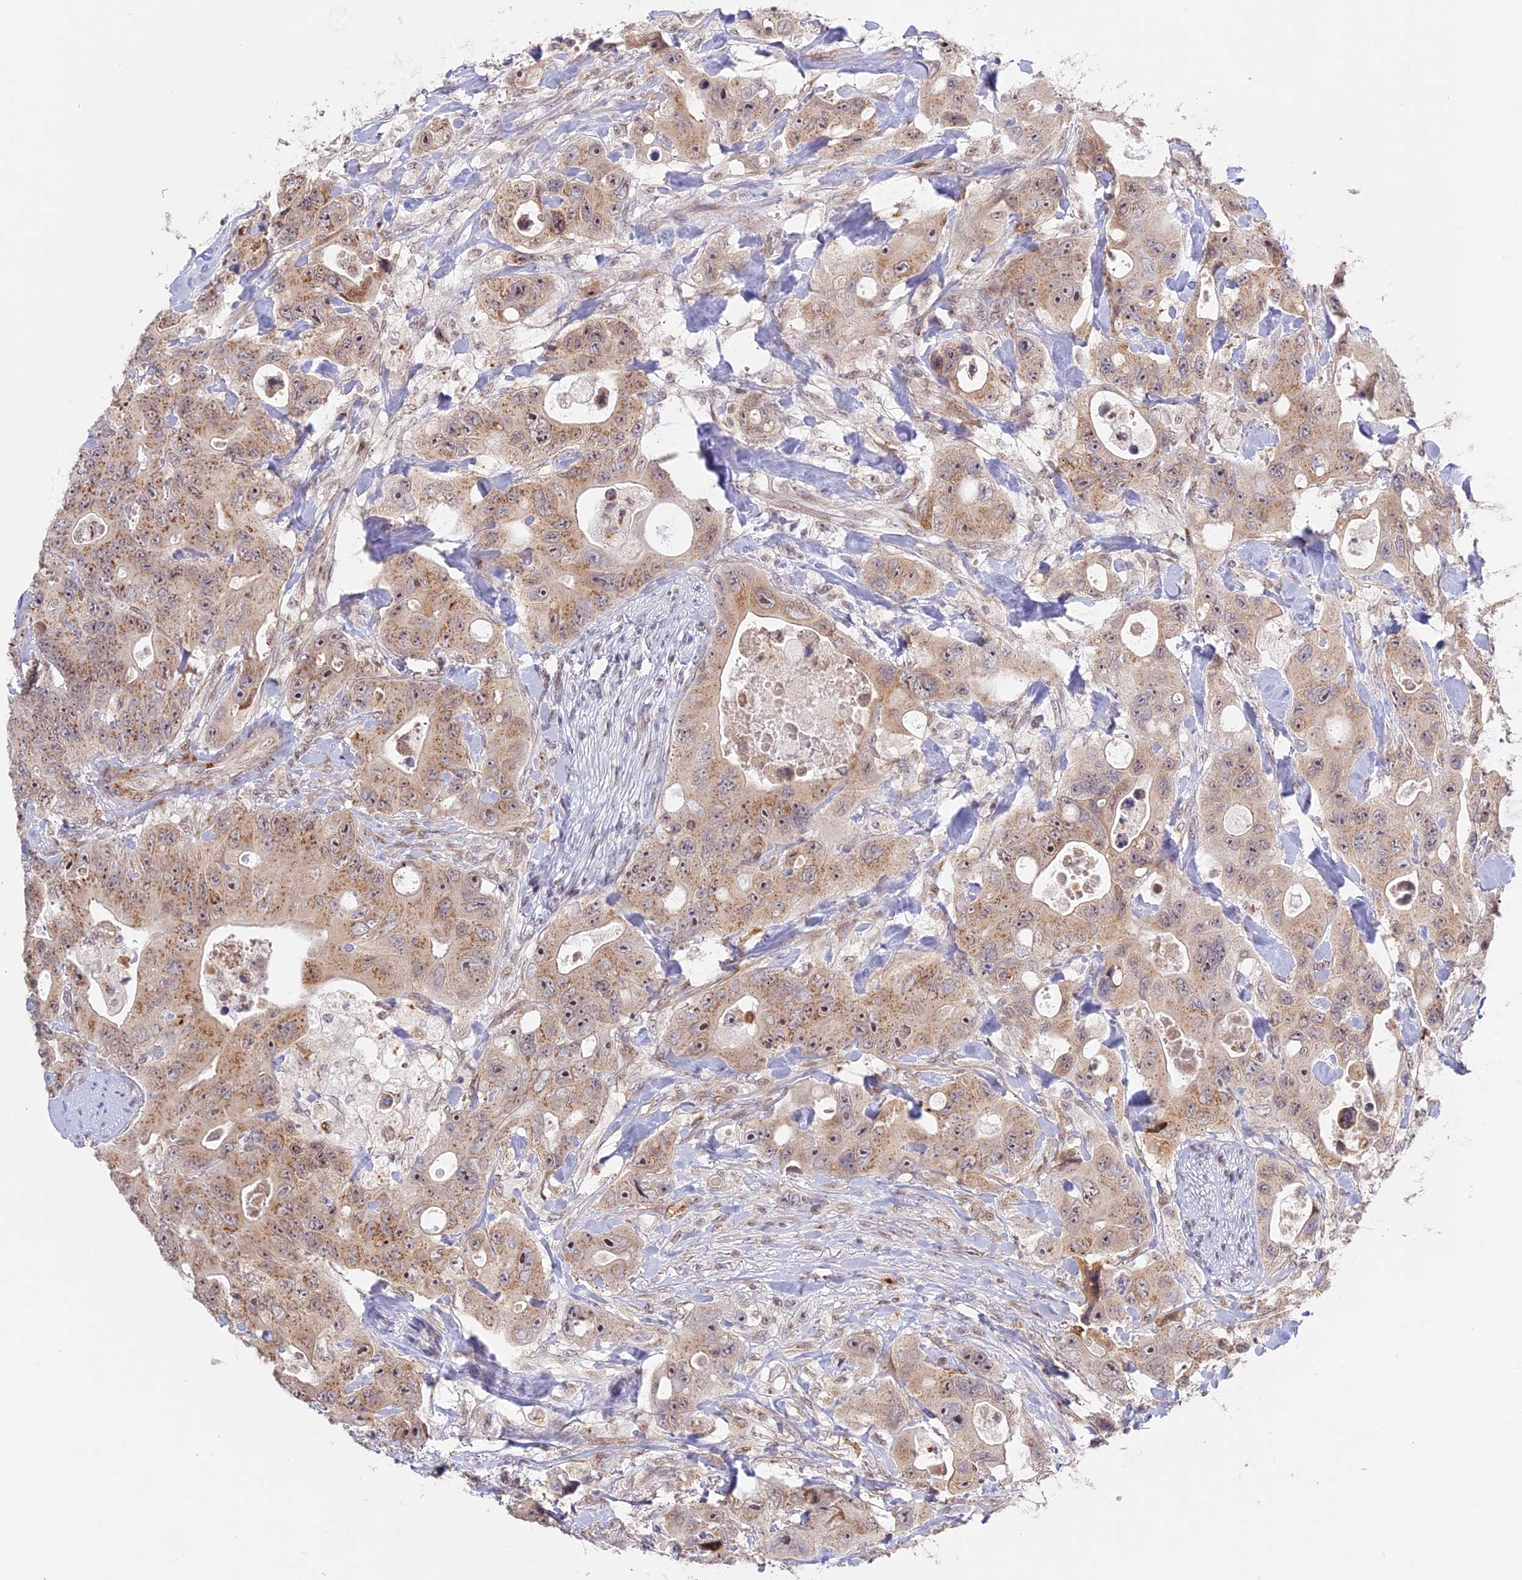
{"staining": {"intensity": "moderate", "quantity": "25%-75%", "location": "cytoplasmic/membranous"}, "tissue": "colorectal cancer", "cell_type": "Tumor cells", "image_type": "cancer", "snomed": [{"axis": "morphology", "description": "Adenocarcinoma, NOS"}, {"axis": "topography", "description": "Colon"}], "caption": "Protein expression analysis of adenocarcinoma (colorectal) demonstrates moderate cytoplasmic/membranous expression in about 25%-75% of tumor cells.", "gene": "HEATR5B", "patient": {"sex": "female", "age": 46}}